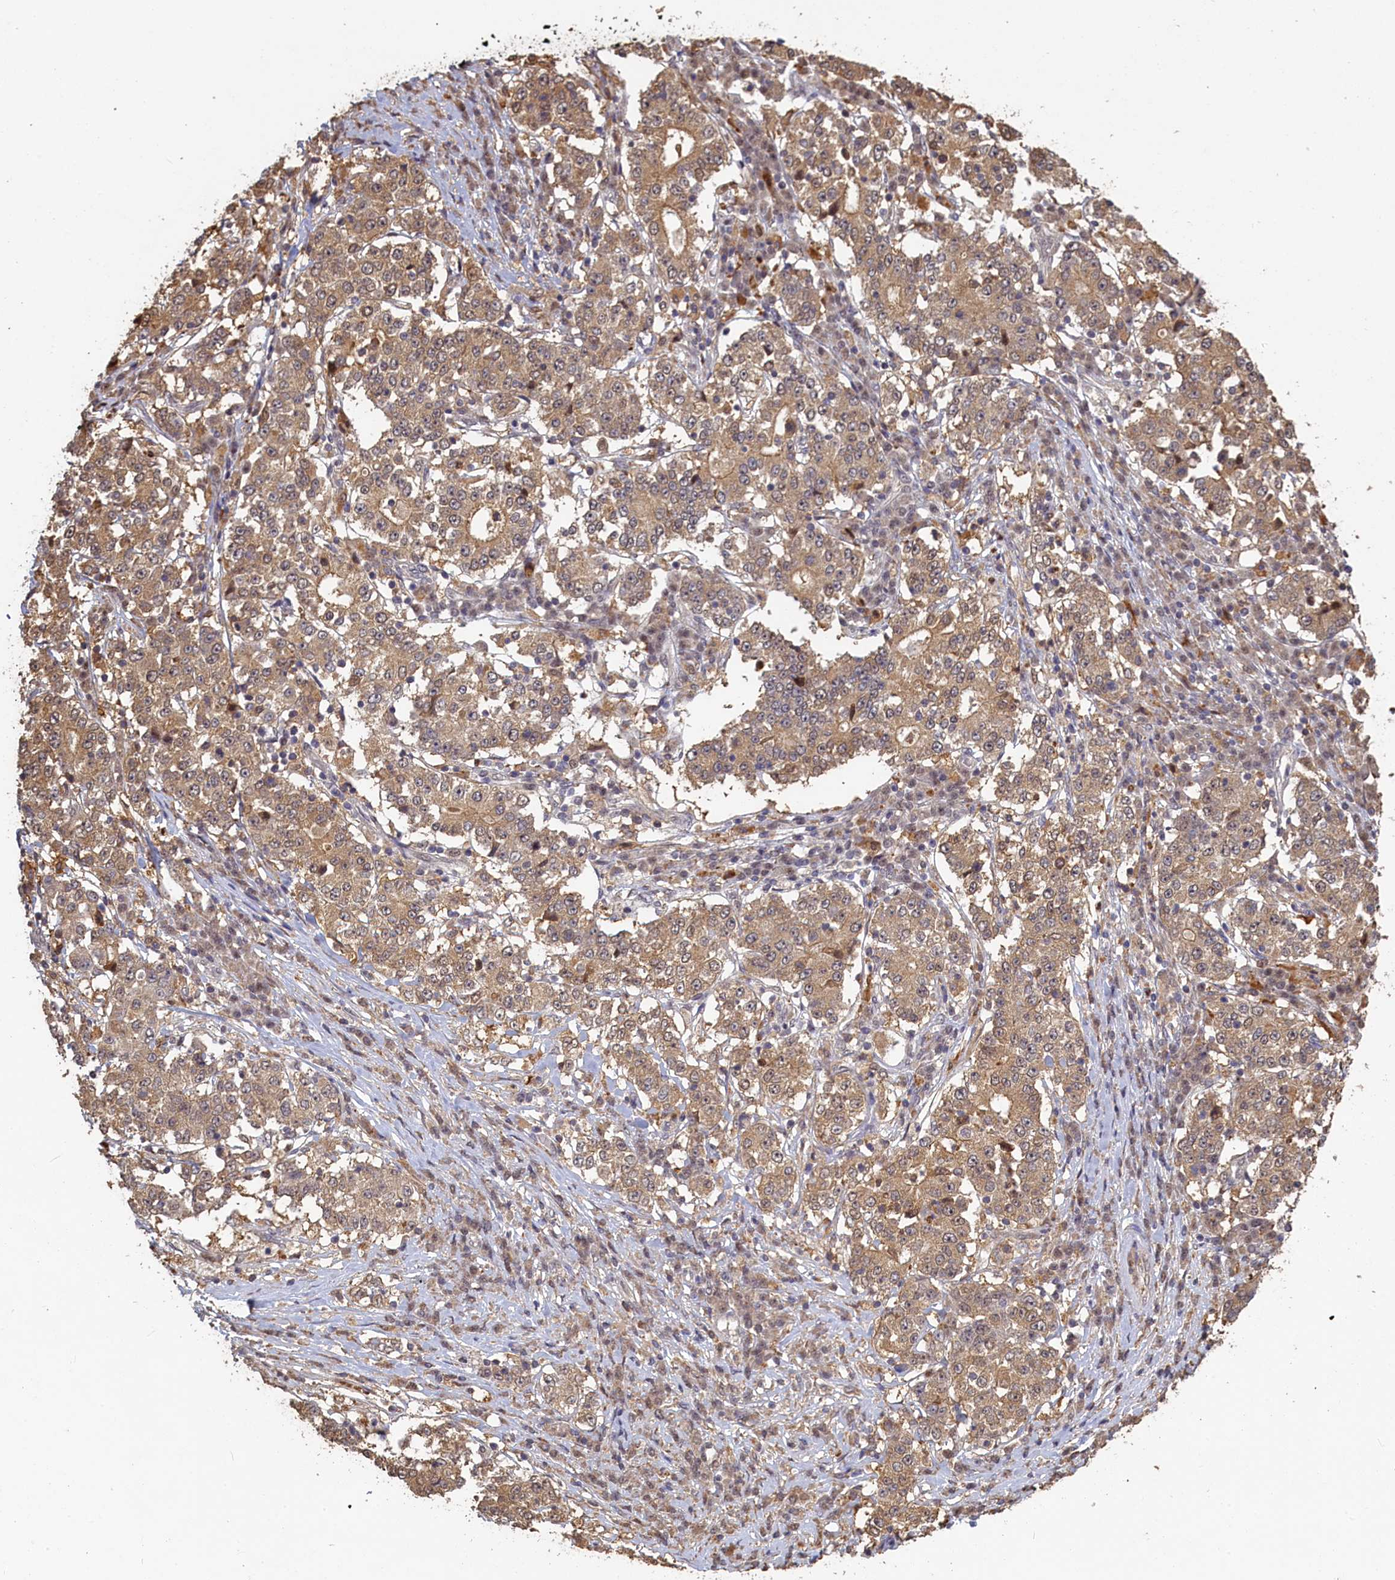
{"staining": {"intensity": "moderate", "quantity": ">75%", "location": "cytoplasmic/membranous"}, "tissue": "stomach cancer", "cell_type": "Tumor cells", "image_type": "cancer", "snomed": [{"axis": "morphology", "description": "Adenocarcinoma, NOS"}, {"axis": "topography", "description": "Stomach"}], "caption": "This photomicrograph demonstrates immunohistochemistry (IHC) staining of adenocarcinoma (stomach), with medium moderate cytoplasmic/membranous staining in approximately >75% of tumor cells.", "gene": "UCHL3", "patient": {"sex": "male", "age": 59}}